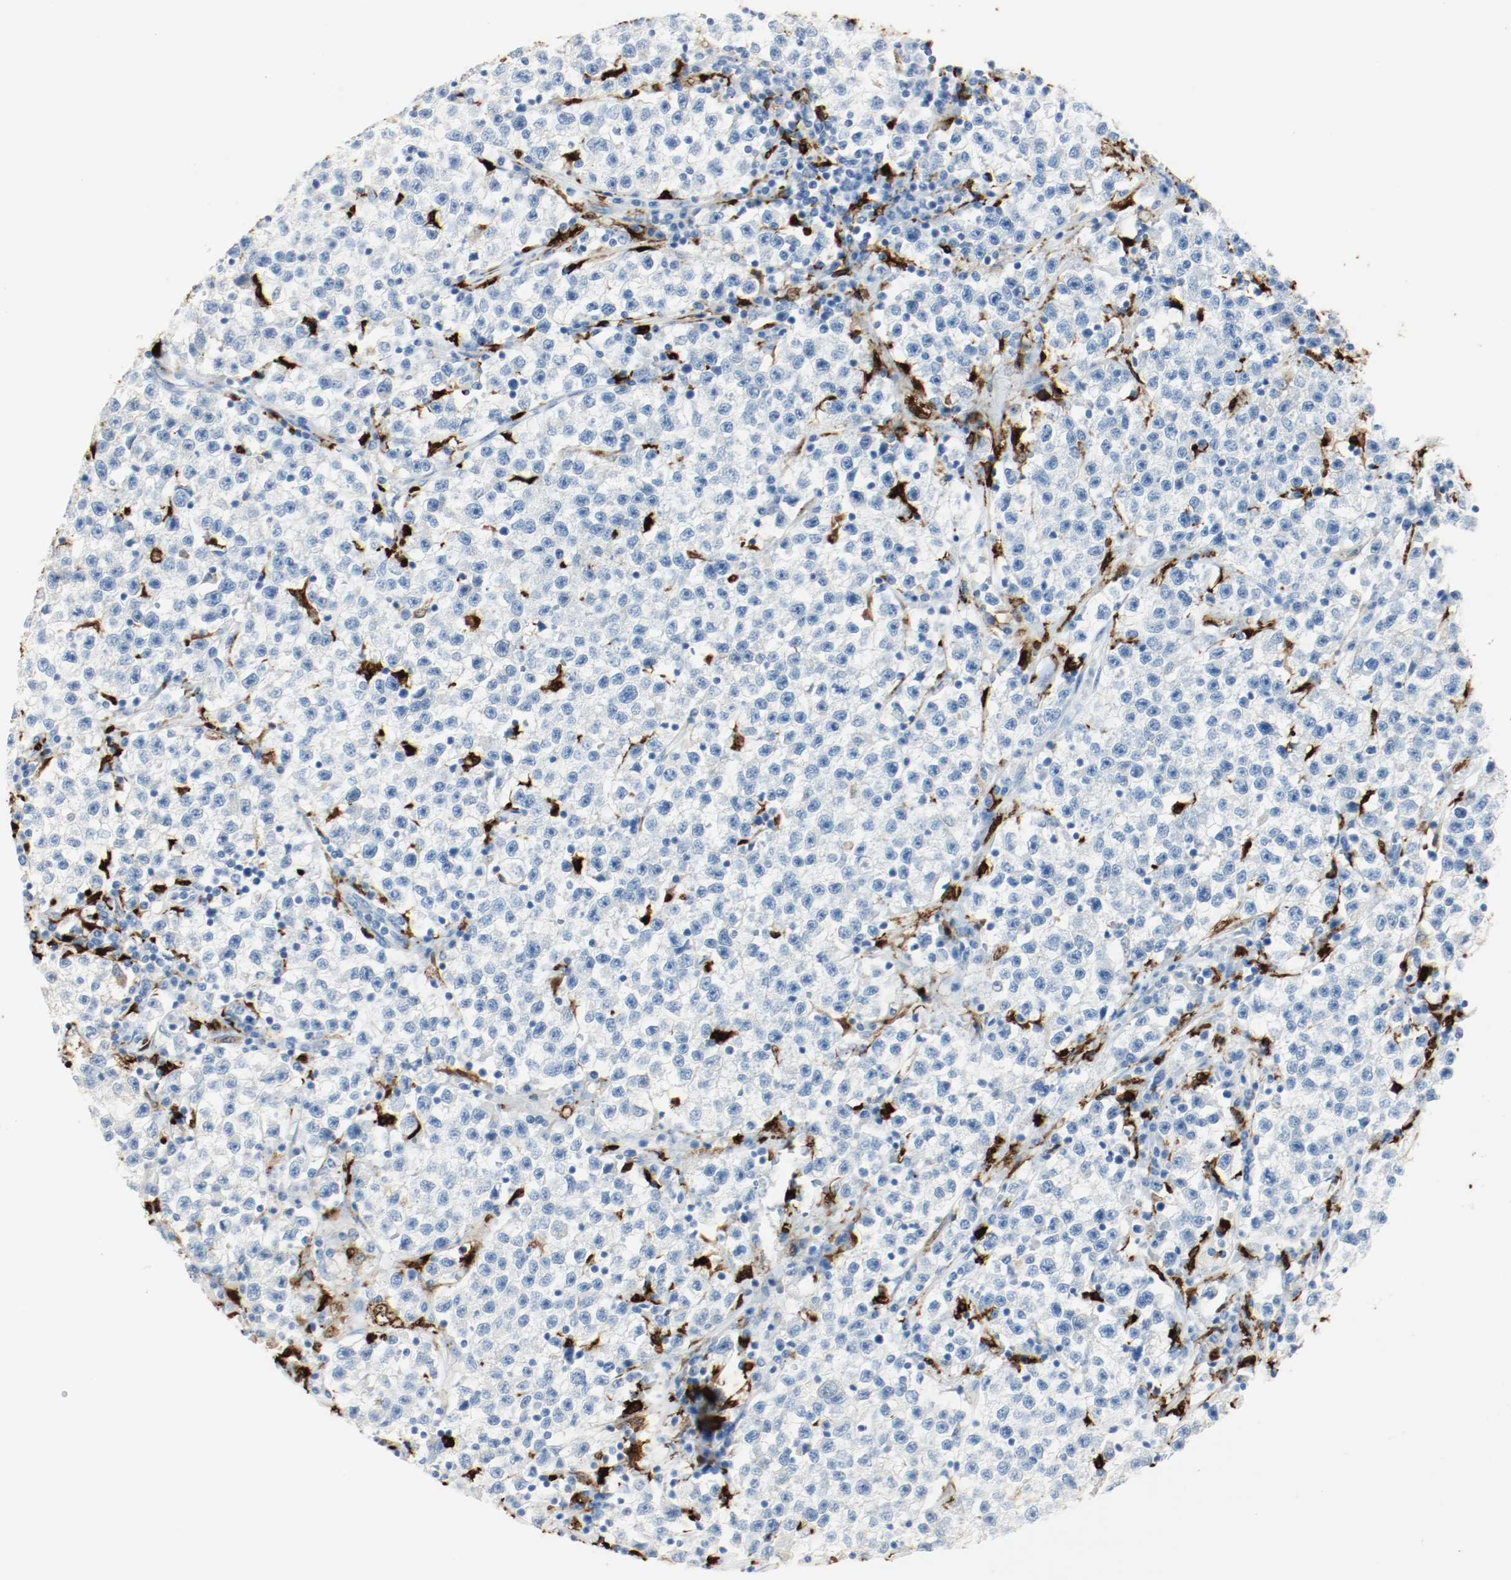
{"staining": {"intensity": "negative", "quantity": "none", "location": "none"}, "tissue": "testis cancer", "cell_type": "Tumor cells", "image_type": "cancer", "snomed": [{"axis": "morphology", "description": "Seminoma, NOS"}, {"axis": "topography", "description": "Testis"}], "caption": "The image shows no staining of tumor cells in testis cancer (seminoma).", "gene": "S100A9", "patient": {"sex": "male", "age": 22}}